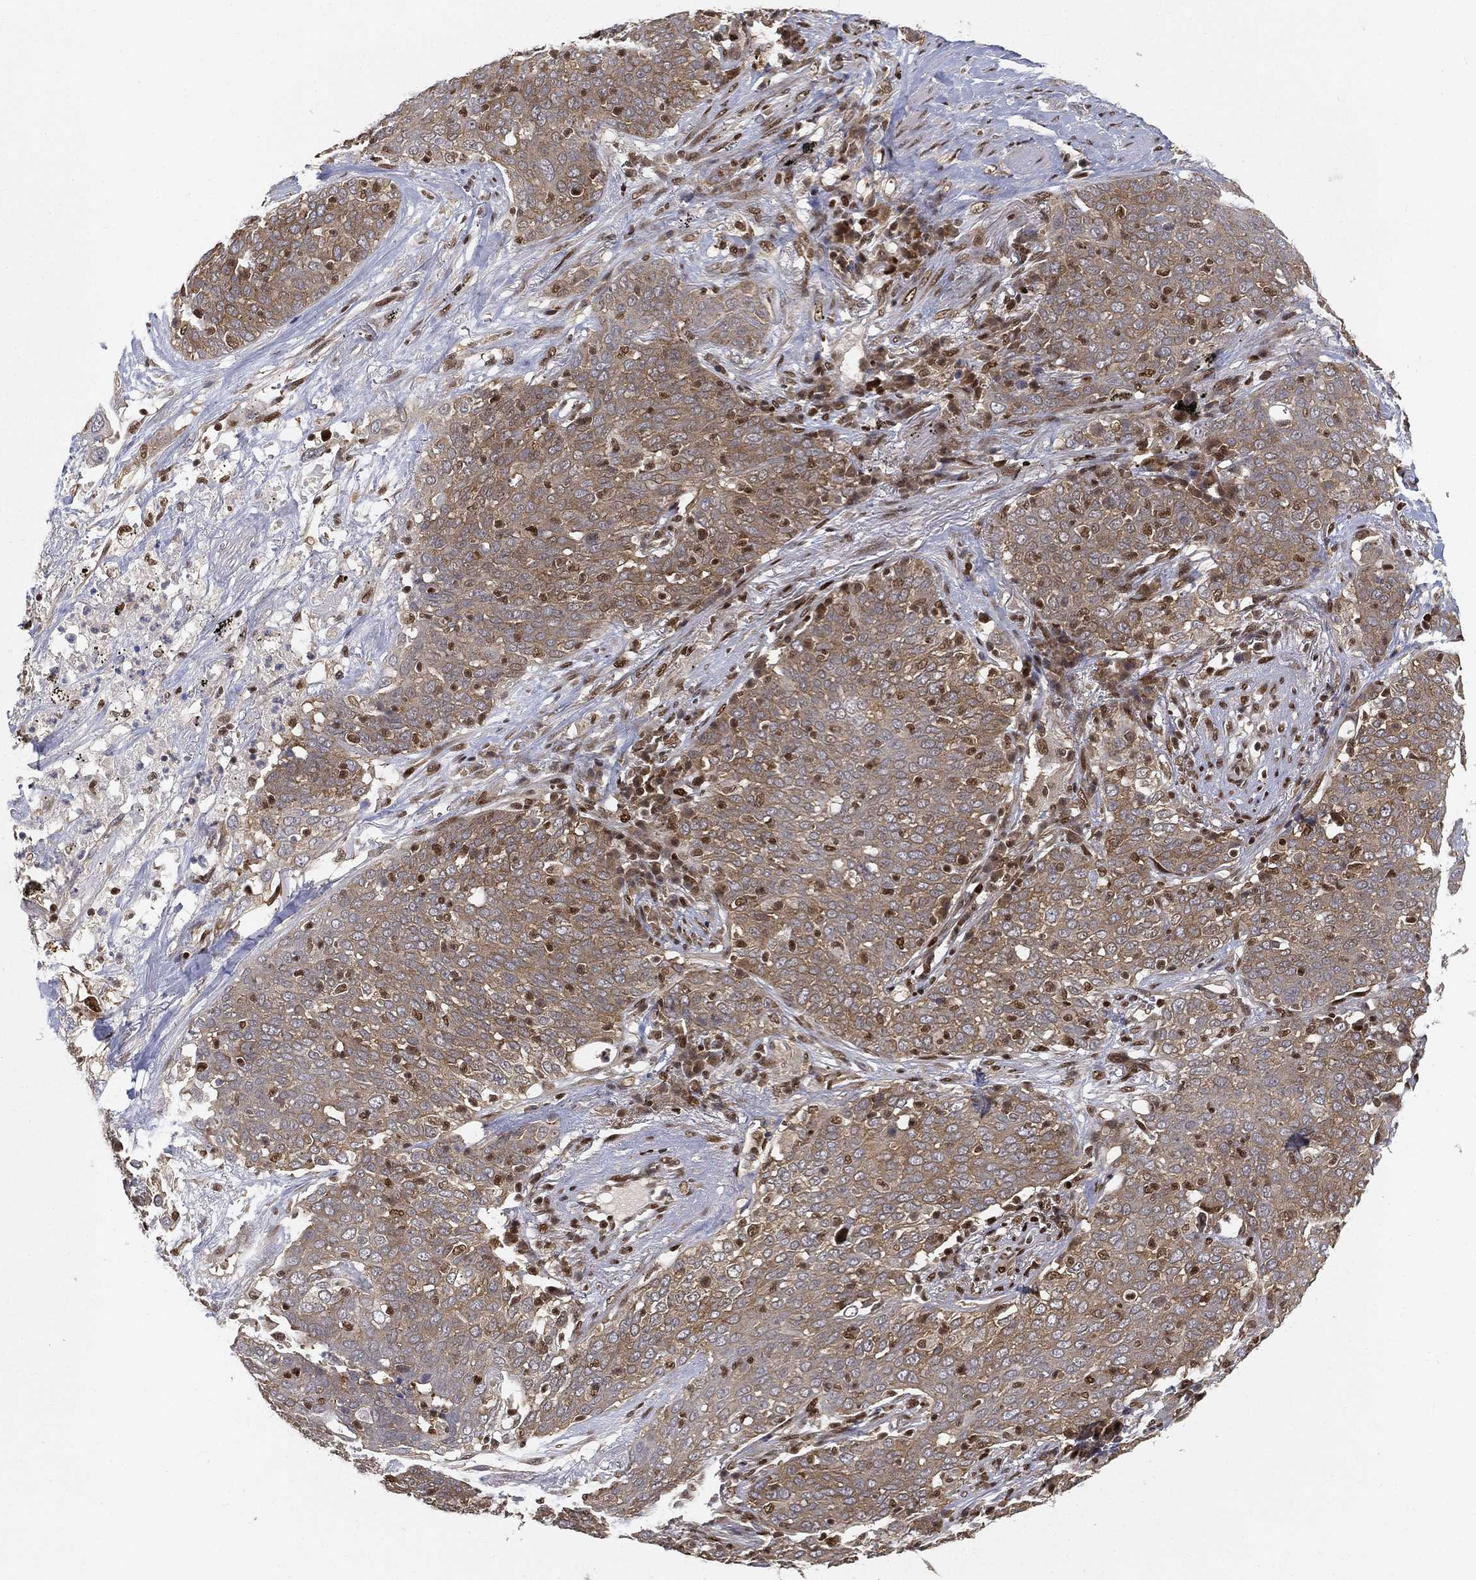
{"staining": {"intensity": "weak", "quantity": ">75%", "location": "cytoplasmic/membranous"}, "tissue": "lung cancer", "cell_type": "Tumor cells", "image_type": "cancer", "snomed": [{"axis": "morphology", "description": "Squamous cell carcinoma, NOS"}, {"axis": "topography", "description": "Lung"}], "caption": "Immunohistochemical staining of human lung squamous cell carcinoma exhibits low levels of weak cytoplasmic/membranous protein staining in about >75% of tumor cells.", "gene": "CRTC3", "patient": {"sex": "male", "age": 82}}